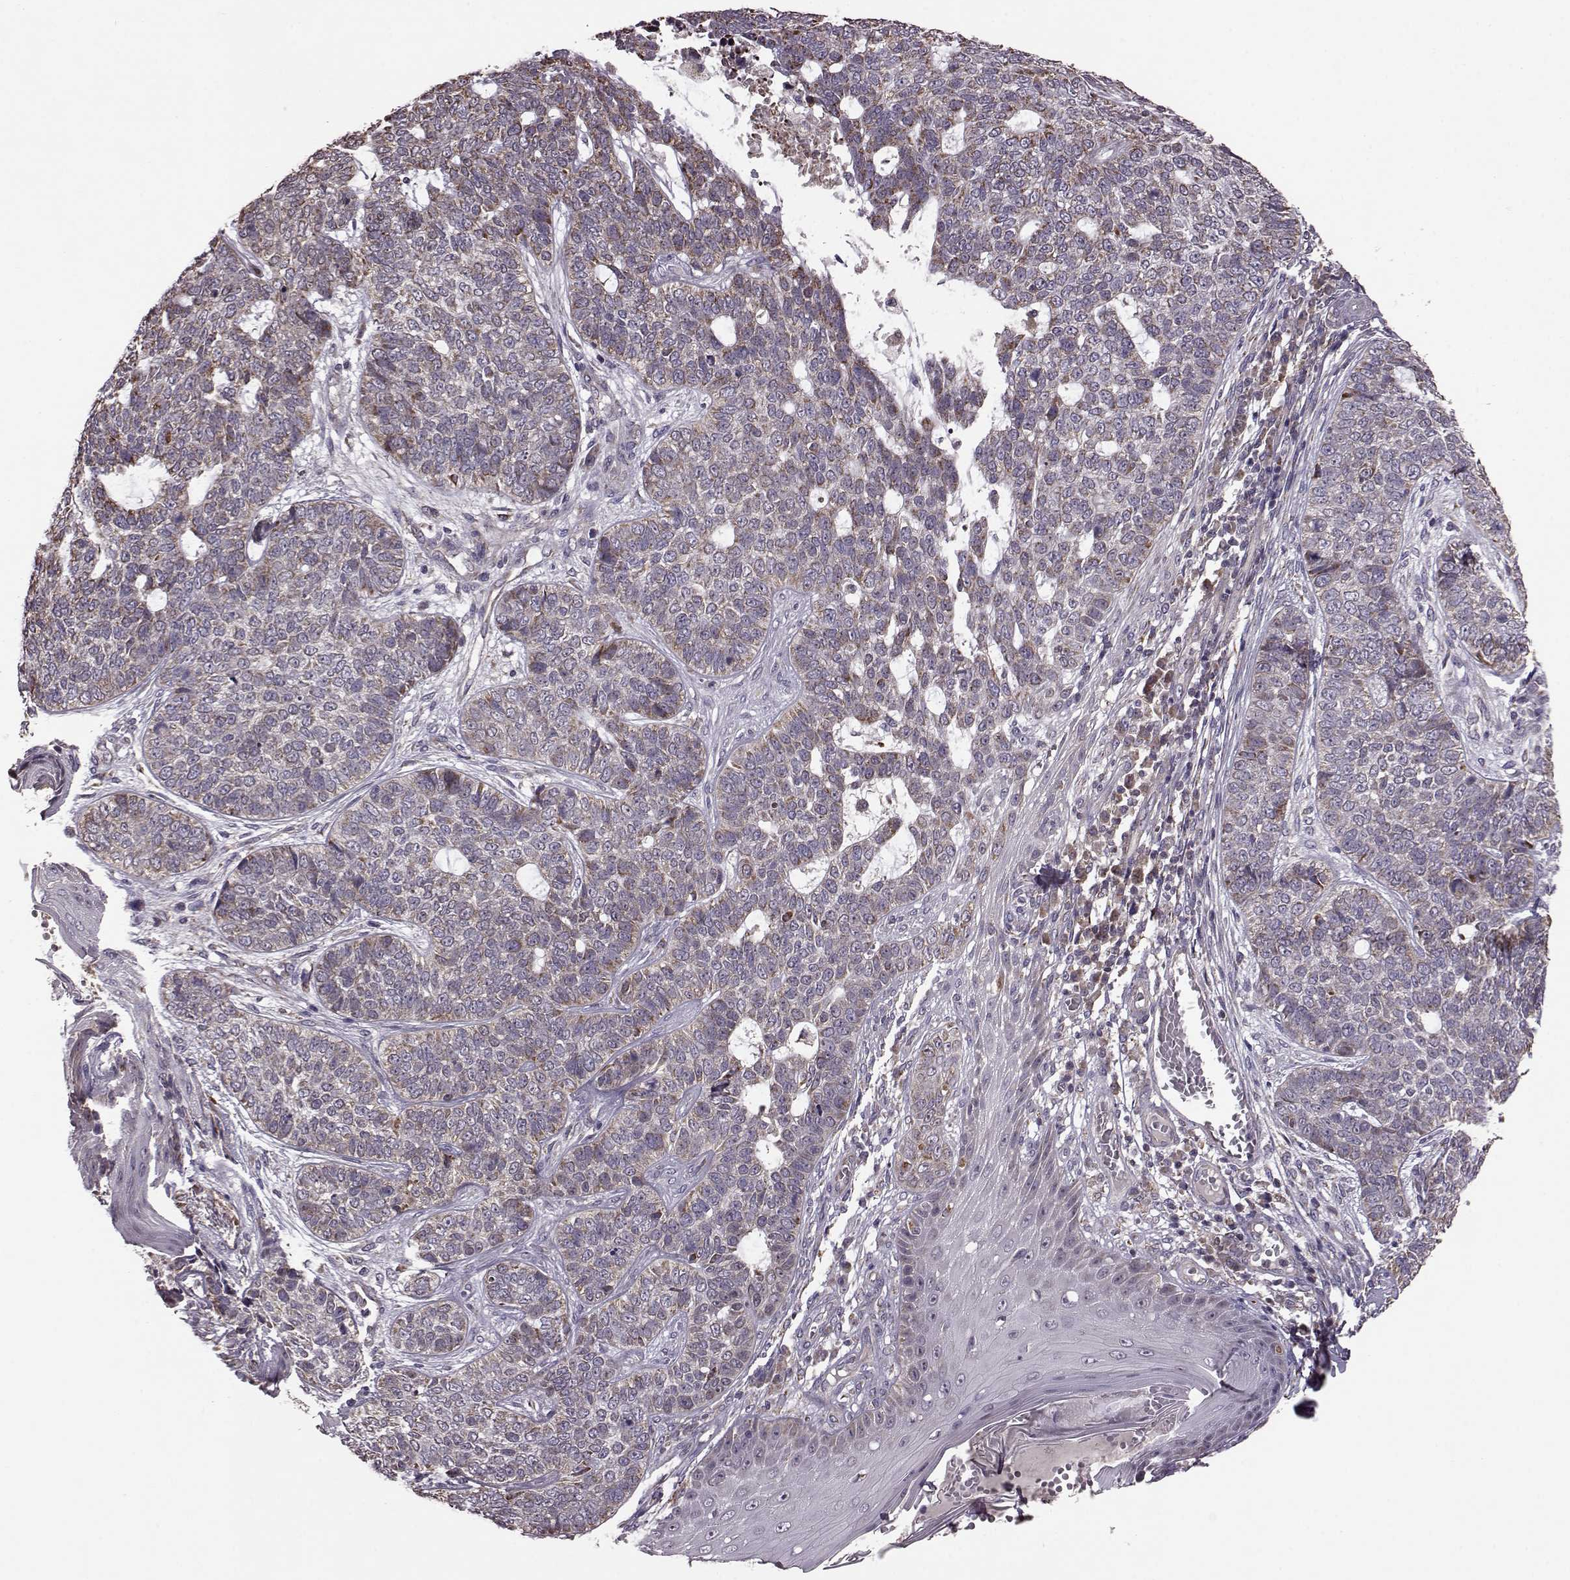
{"staining": {"intensity": "moderate", "quantity": "<25%", "location": "cytoplasmic/membranous"}, "tissue": "skin cancer", "cell_type": "Tumor cells", "image_type": "cancer", "snomed": [{"axis": "morphology", "description": "Basal cell carcinoma"}, {"axis": "topography", "description": "Skin"}], "caption": "Moderate cytoplasmic/membranous protein staining is seen in approximately <25% of tumor cells in basal cell carcinoma (skin). Immunohistochemistry stains the protein in brown and the nuclei are stained blue.", "gene": "PUDP", "patient": {"sex": "female", "age": 69}}